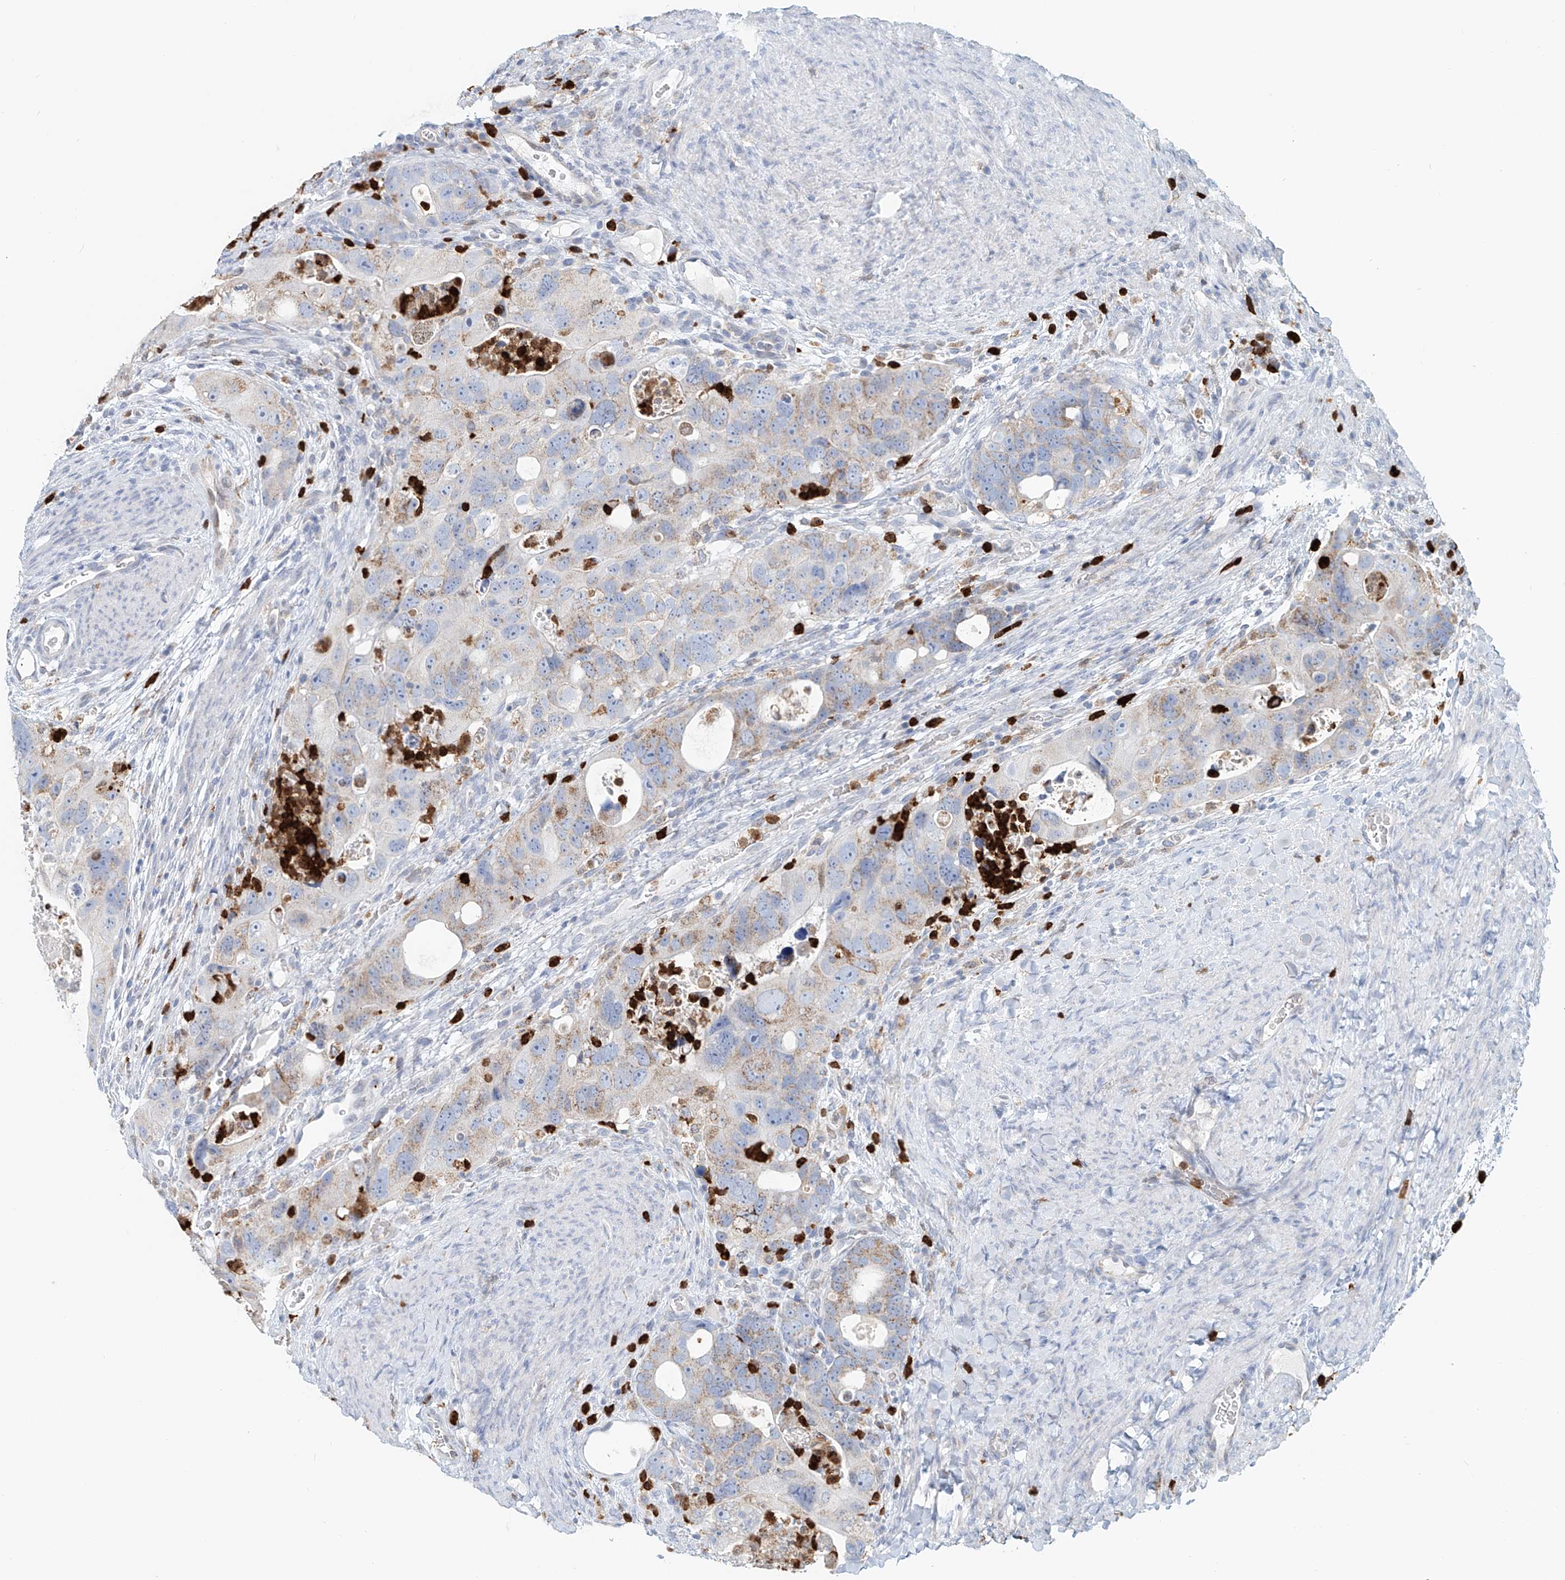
{"staining": {"intensity": "moderate", "quantity": "25%-75%", "location": "cytoplasmic/membranous"}, "tissue": "colorectal cancer", "cell_type": "Tumor cells", "image_type": "cancer", "snomed": [{"axis": "morphology", "description": "Adenocarcinoma, NOS"}, {"axis": "topography", "description": "Rectum"}], "caption": "Immunohistochemistry (IHC) of human adenocarcinoma (colorectal) reveals medium levels of moderate cytoplasmic/membranous staining in about 25%-75% of tumor cells.", "gene": "PTPRA", "patient": {"sex": "male", "age": 59}}